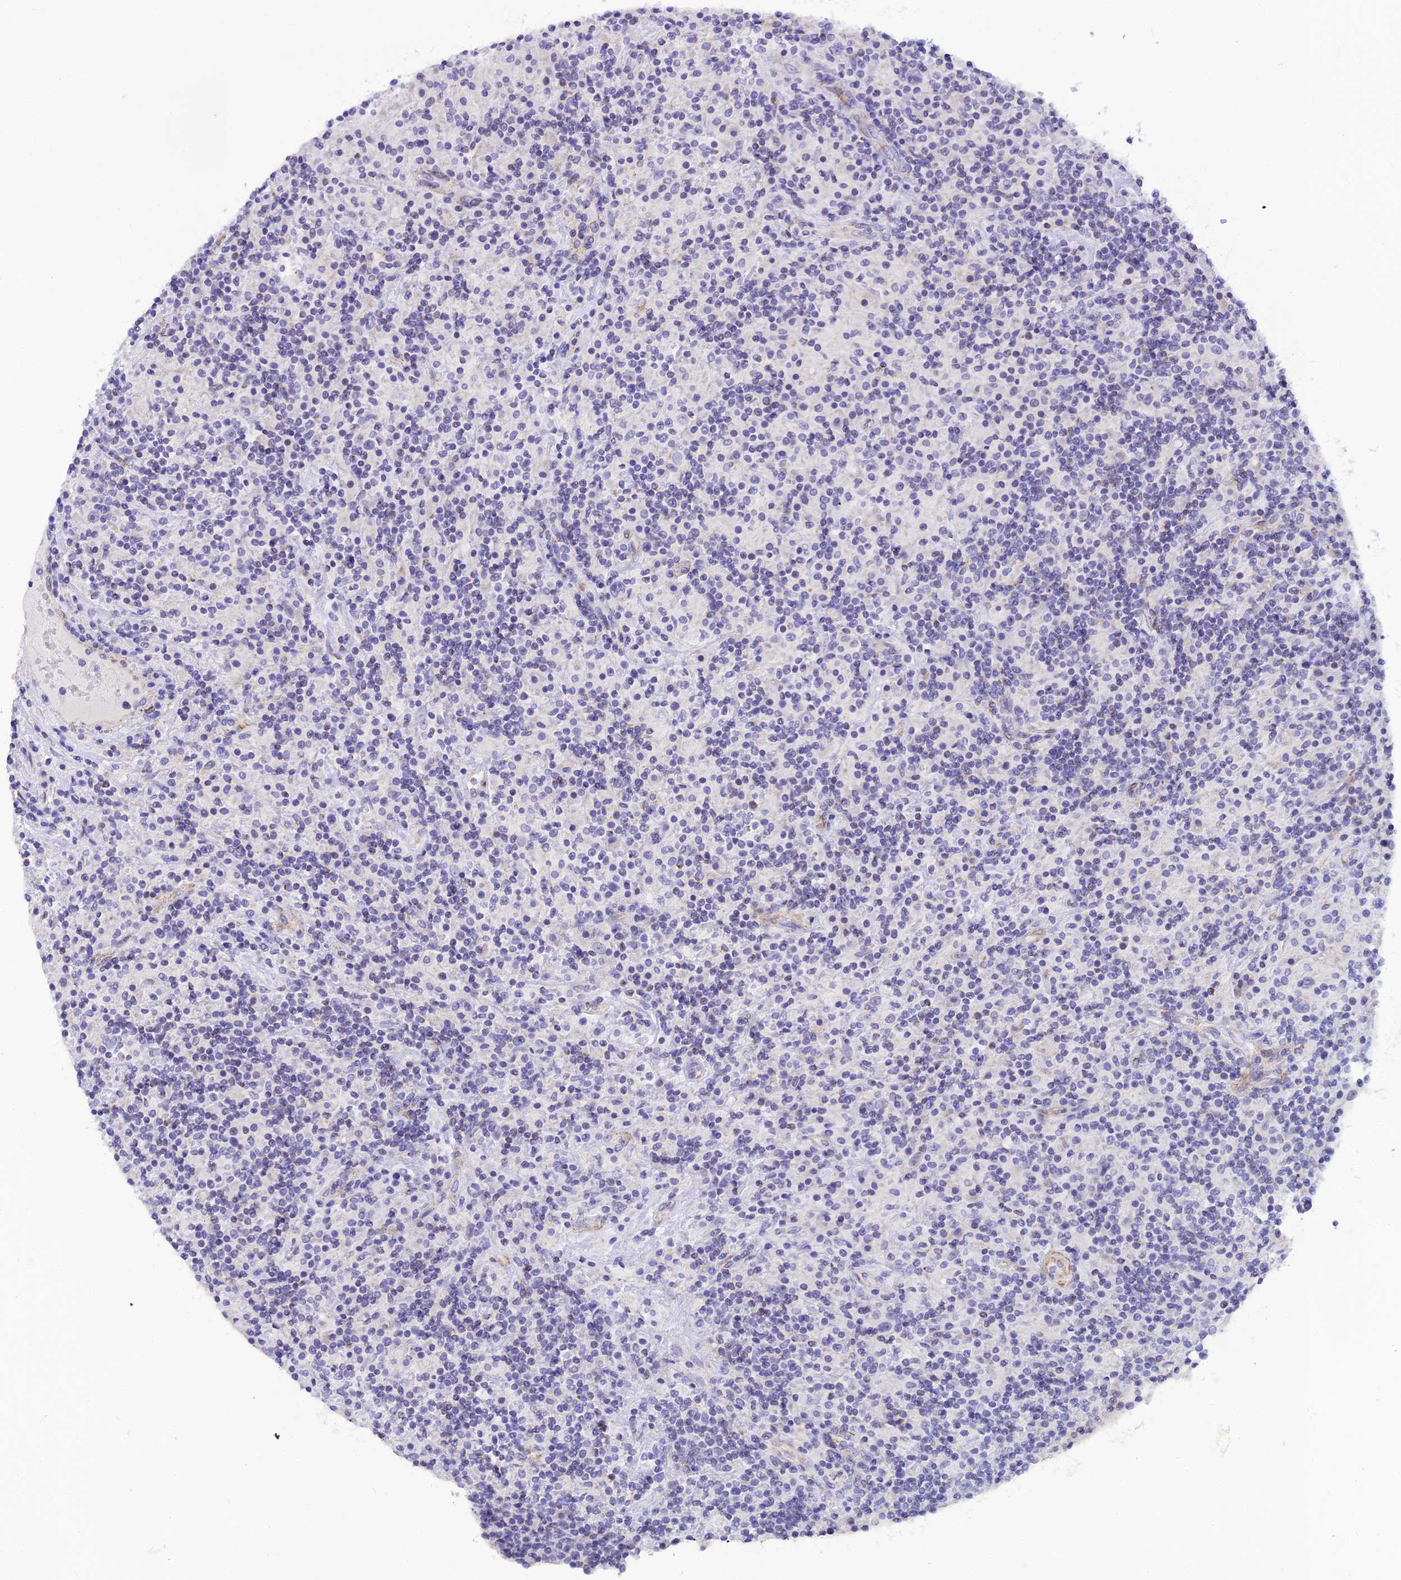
{"staining": {"intensity": "negative", "quantity": "none", "location": "none"}, "tissue": "lymphoma", "cell_type": "Tumor cells", "image_type": "cancer", "snomed": [{"axis": "morphology", "description": "Hodgkin's disease, NOS"}, {"axis": "topography", "description": "Lymph node"}], "caption": "An IHC histopathology image of lymphoma is shown. There is no staining in tumor cells of lymphoma.", "gene": "POMGNT1", "patient": {"sex": "male", "age": 70}}